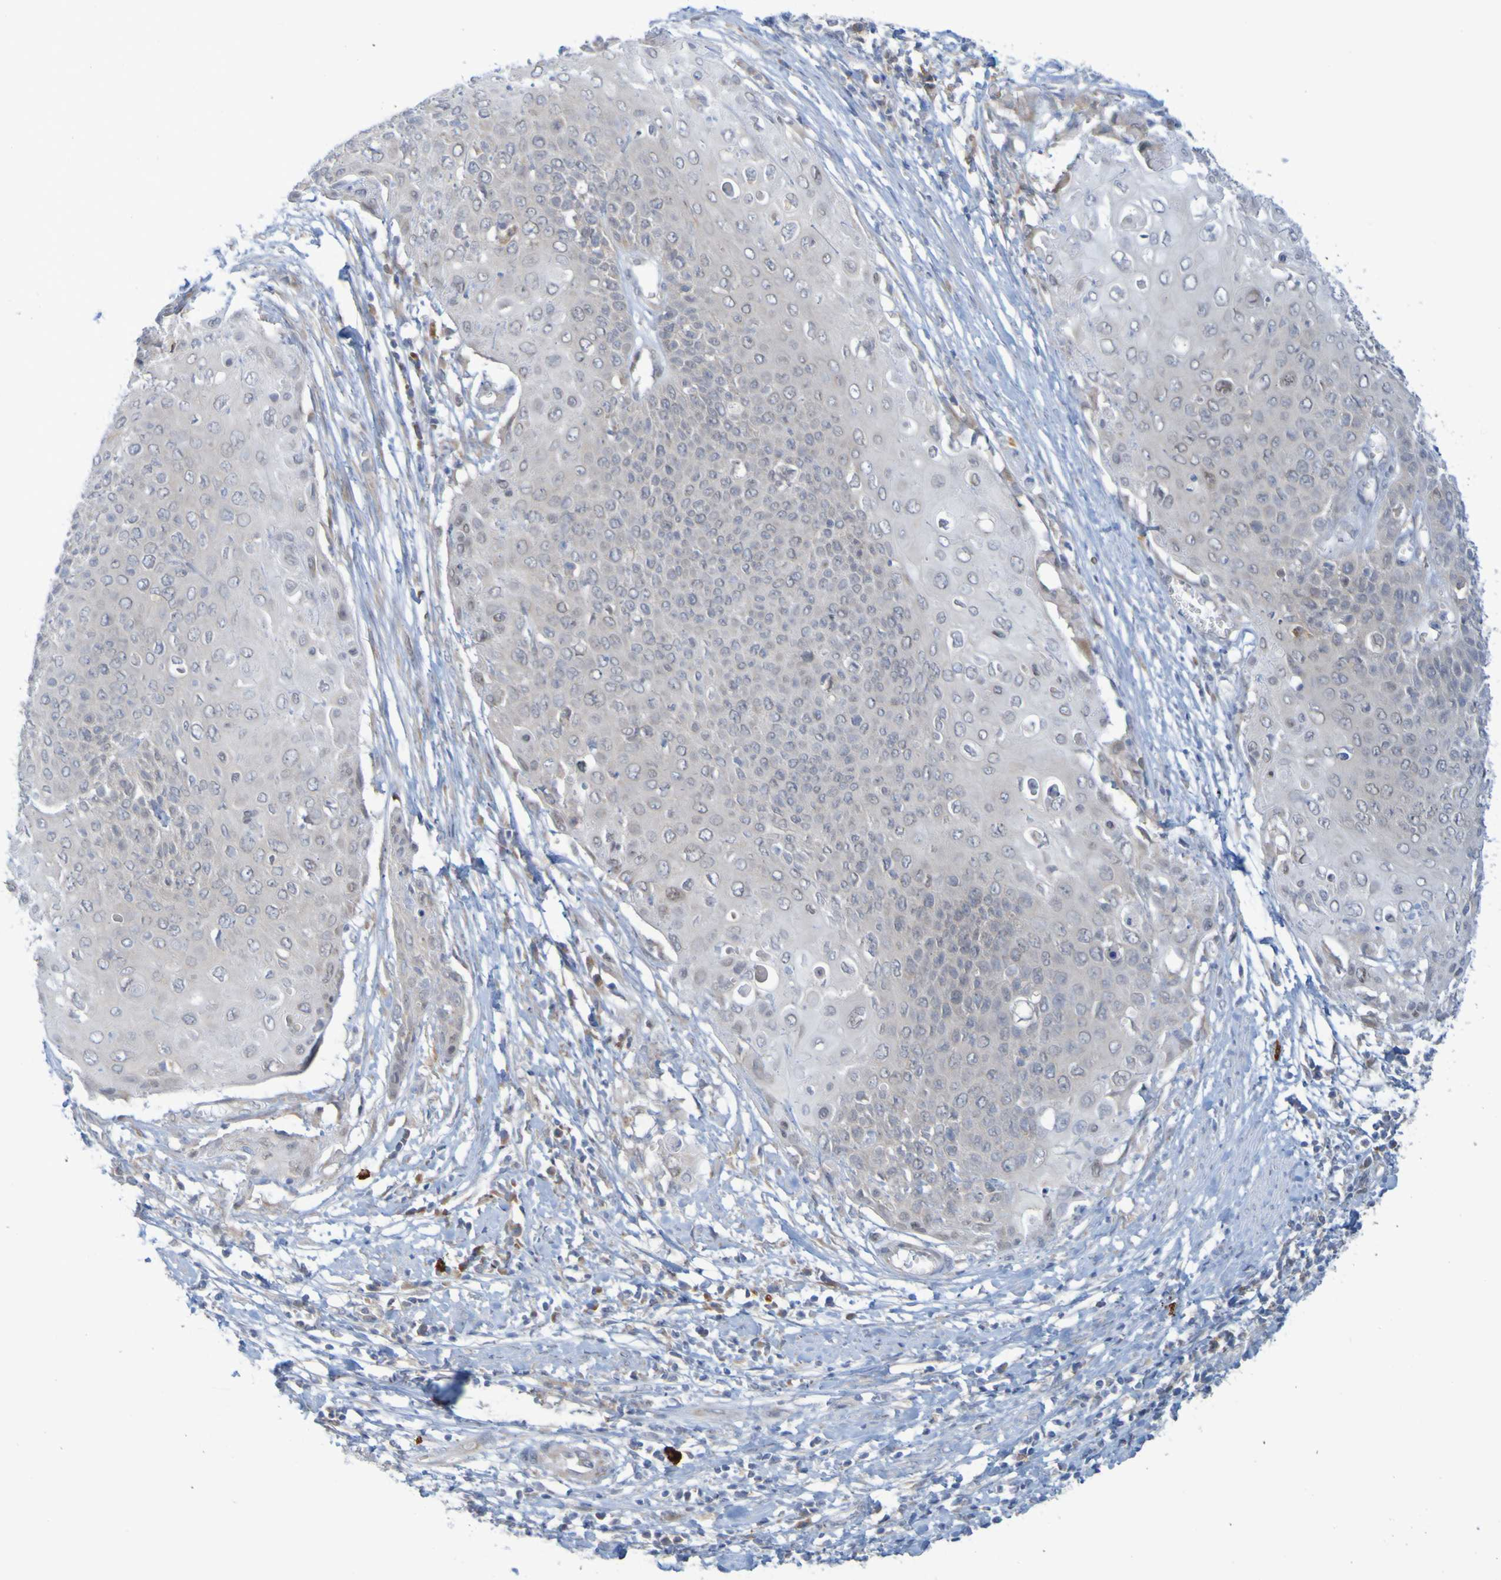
{"staining": {"intensity": "weak", "quantity": "<25%", "location": "cytoplasmic/membranous"}, "tissue": "cervical cancer", "cell_type": "Tumor cells", "image_type": "cancer", "snomed": [{"axis": "morphology", "description": "Squamous cell carcinoma, NOS"}, {"axis": "topography", "description": "Cervix"}], "caption": "This is a image of IHC staining of cervical cancer (squamous cell carcinoma), which shows no staining in tumor cells.", "gene": "LILRB5", "patient": {"sex": "female", "age": 39}}